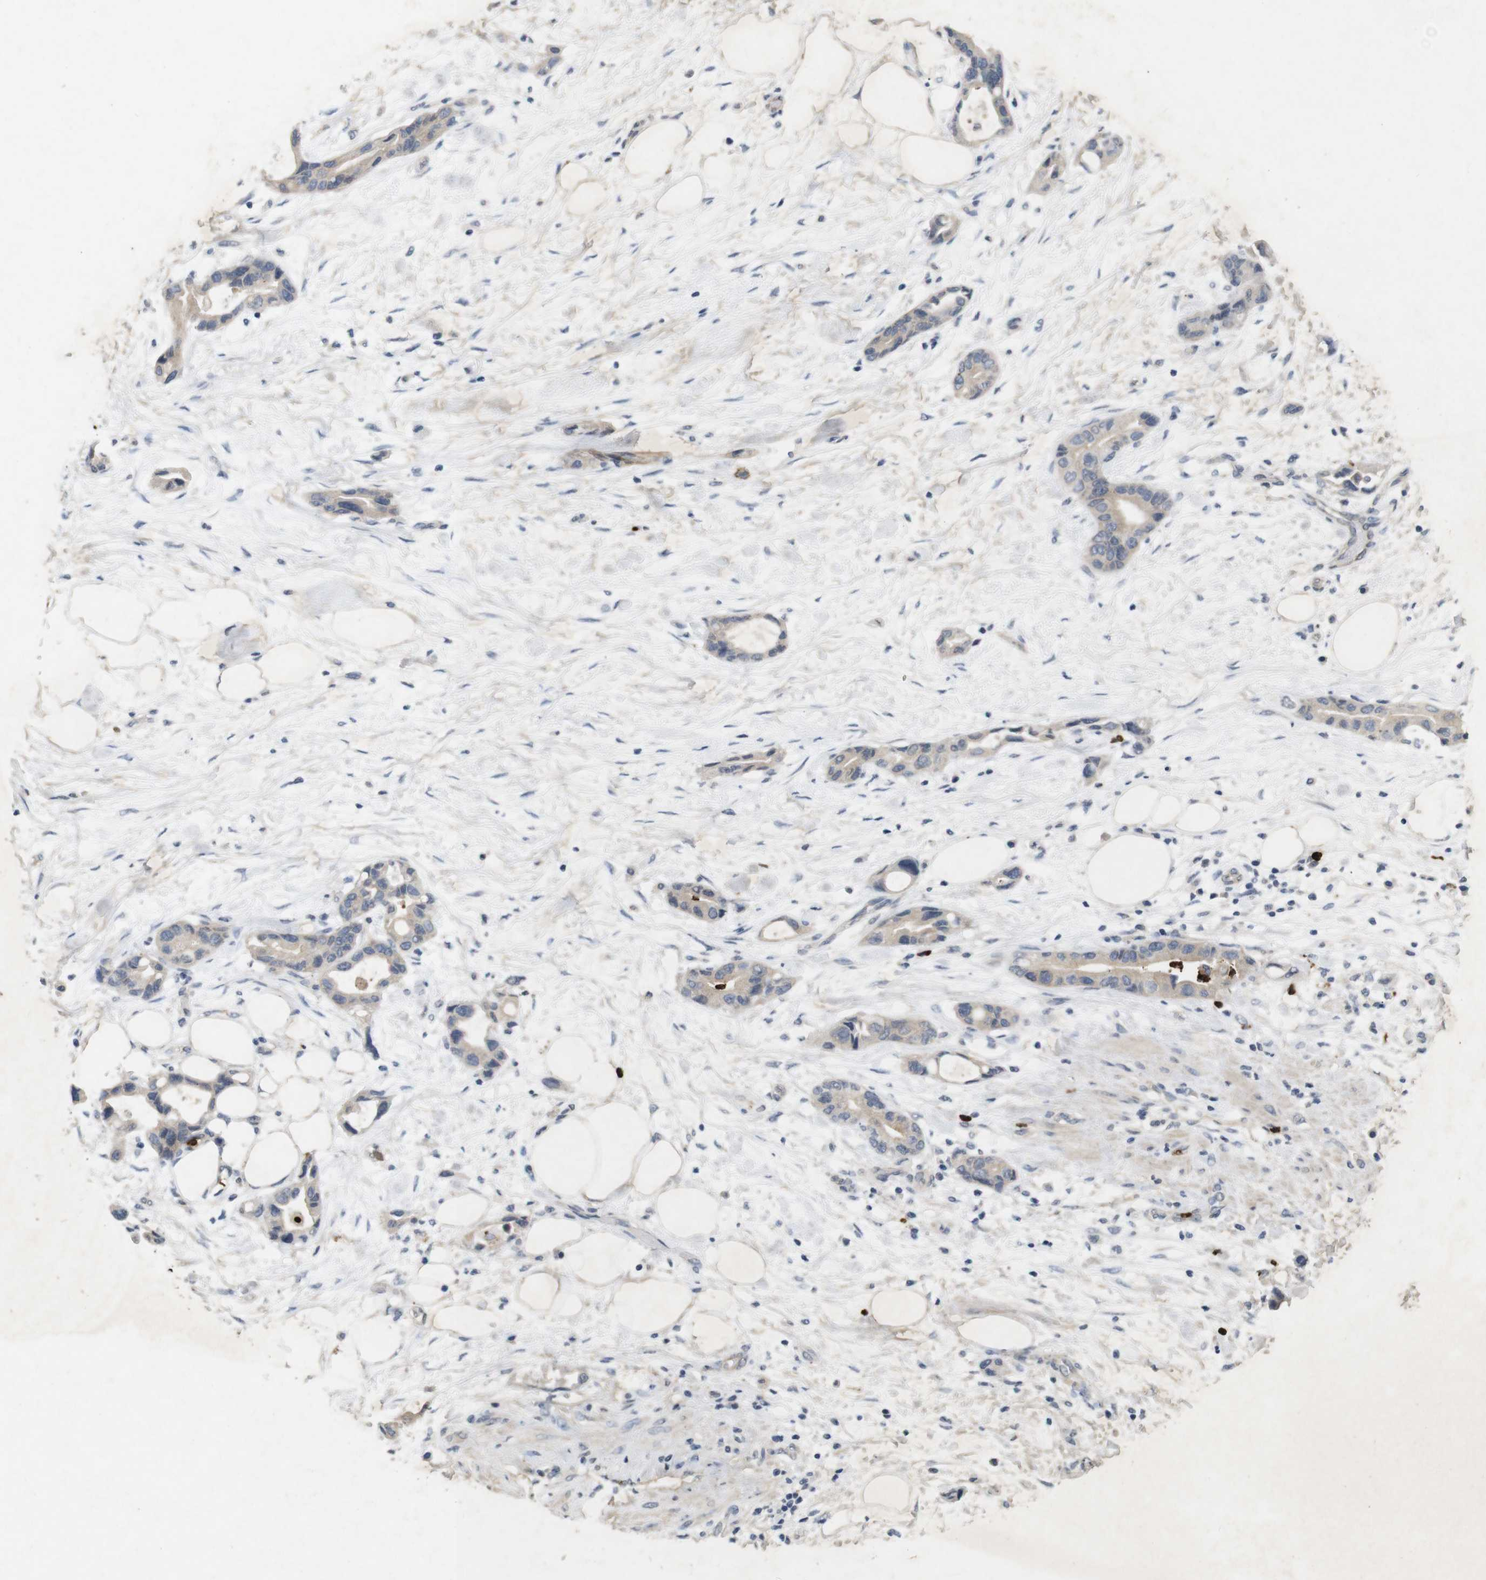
{"staining": {"intensity": "weak", "quantity": "25%-75%", "location": "cytoplasmic/membranous"}, "tissue": "pancreatic cancer", "cell_type": "Tumor cells", "image_type": "cancer", "snomed": [{"axis": "morphology", "description": "Adenocarcinoma, NOS"}, {"axis": "topography", "description": "Pancreas"}], "caption": "The image exhibits staining of pancreatic adenocarcinoma, revealing weak cytoplasmic/membranous protein staining (brown color) within tumor cells.", "gene": "TSPAN14", "patient": {"sex": "female", "age": 57}}